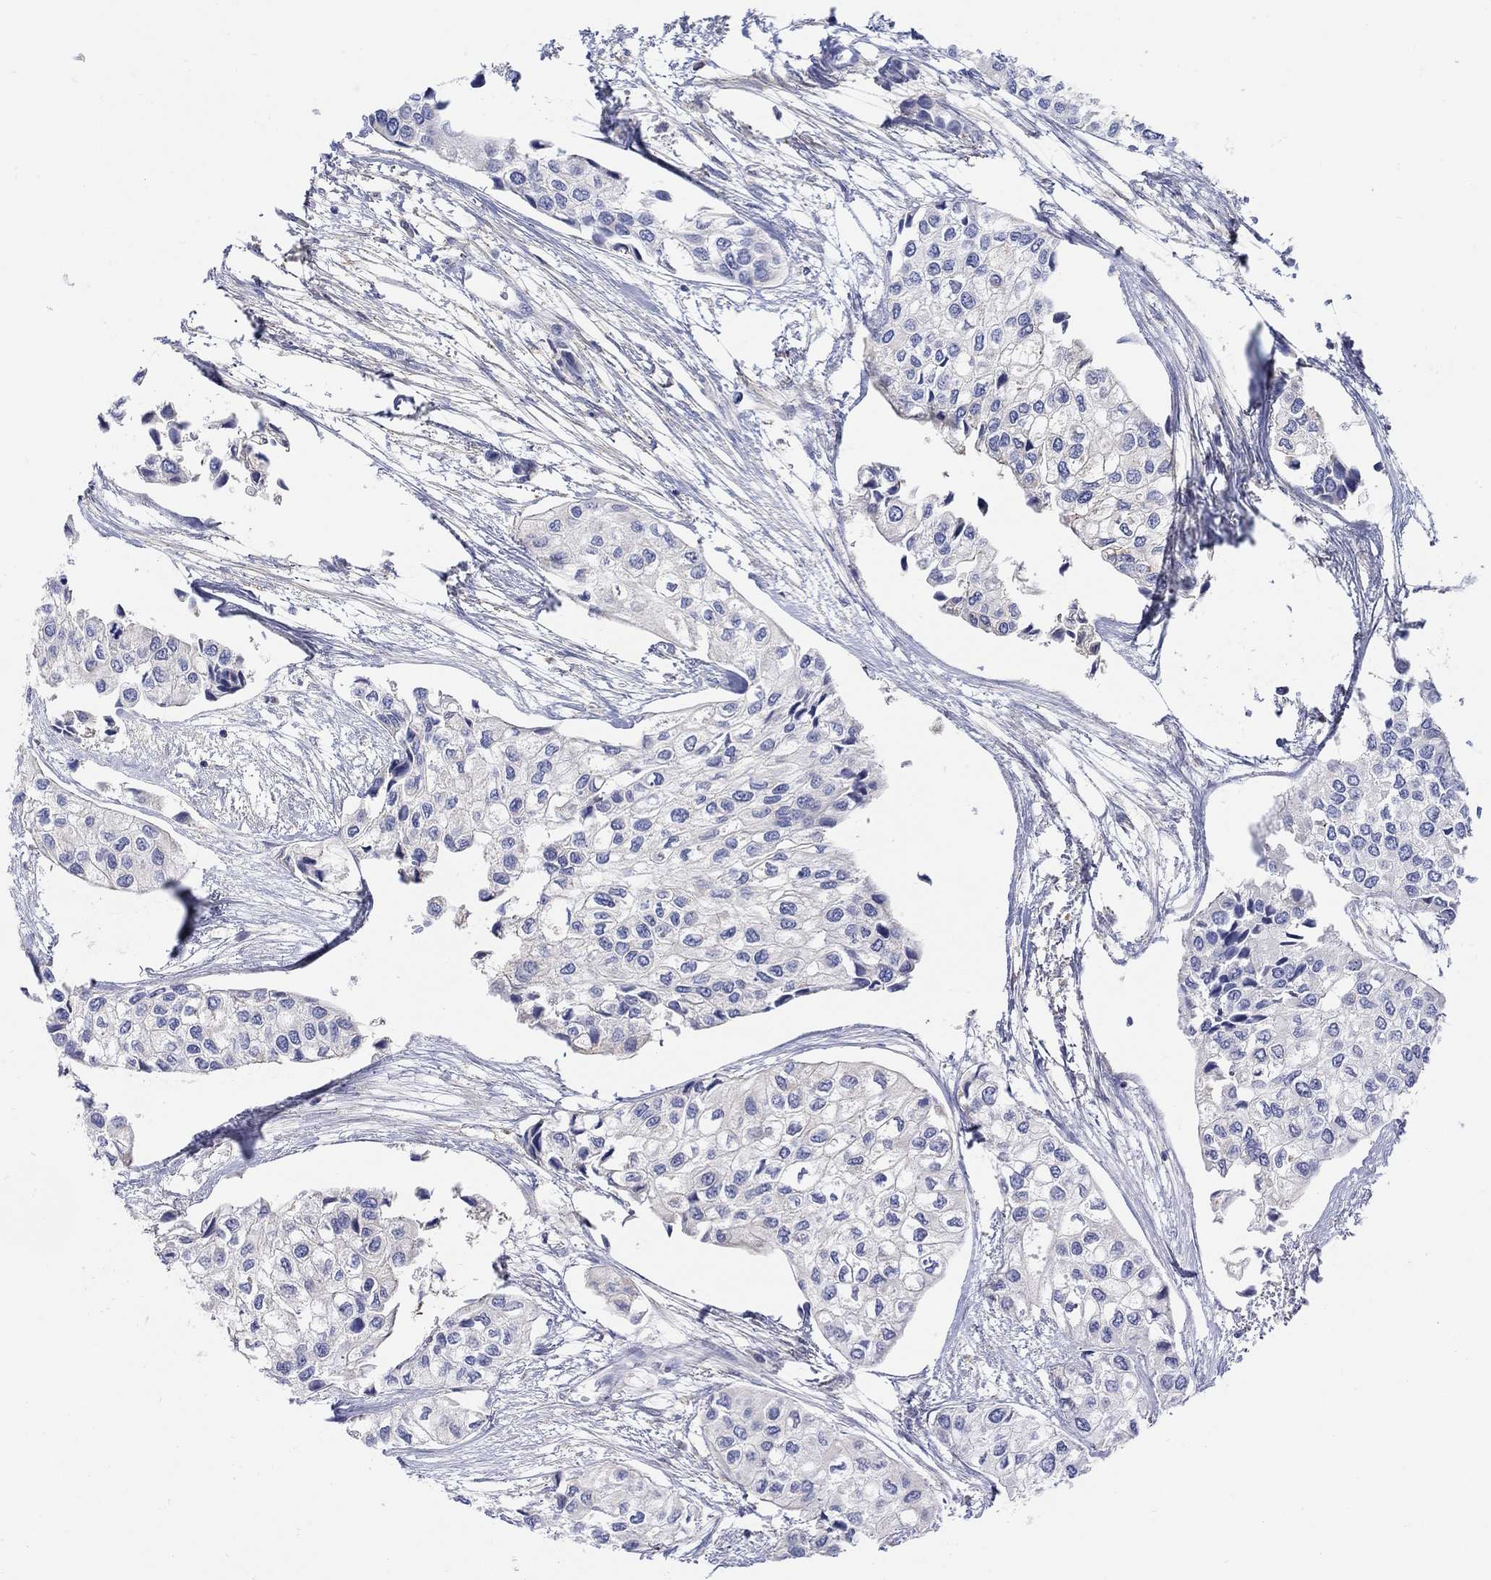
{"staining": {"intensity": "negative", "quantity": "none", "location": "none"}, "tissue": "urothelial cancer", "cell_type": "Tumor cells", "image_type": "cancer", "snomed": [{"axis": "morphology", "description": "Urothelial carcinoma, High grade"}, {"axis": "topography", "description": "Urinary bladder"}], "caption": "Tumor cells are negative for protein expression in human urothelial cancer.", "gene": "TEKT3", "patient": {"sex": "male", "age": 73}}